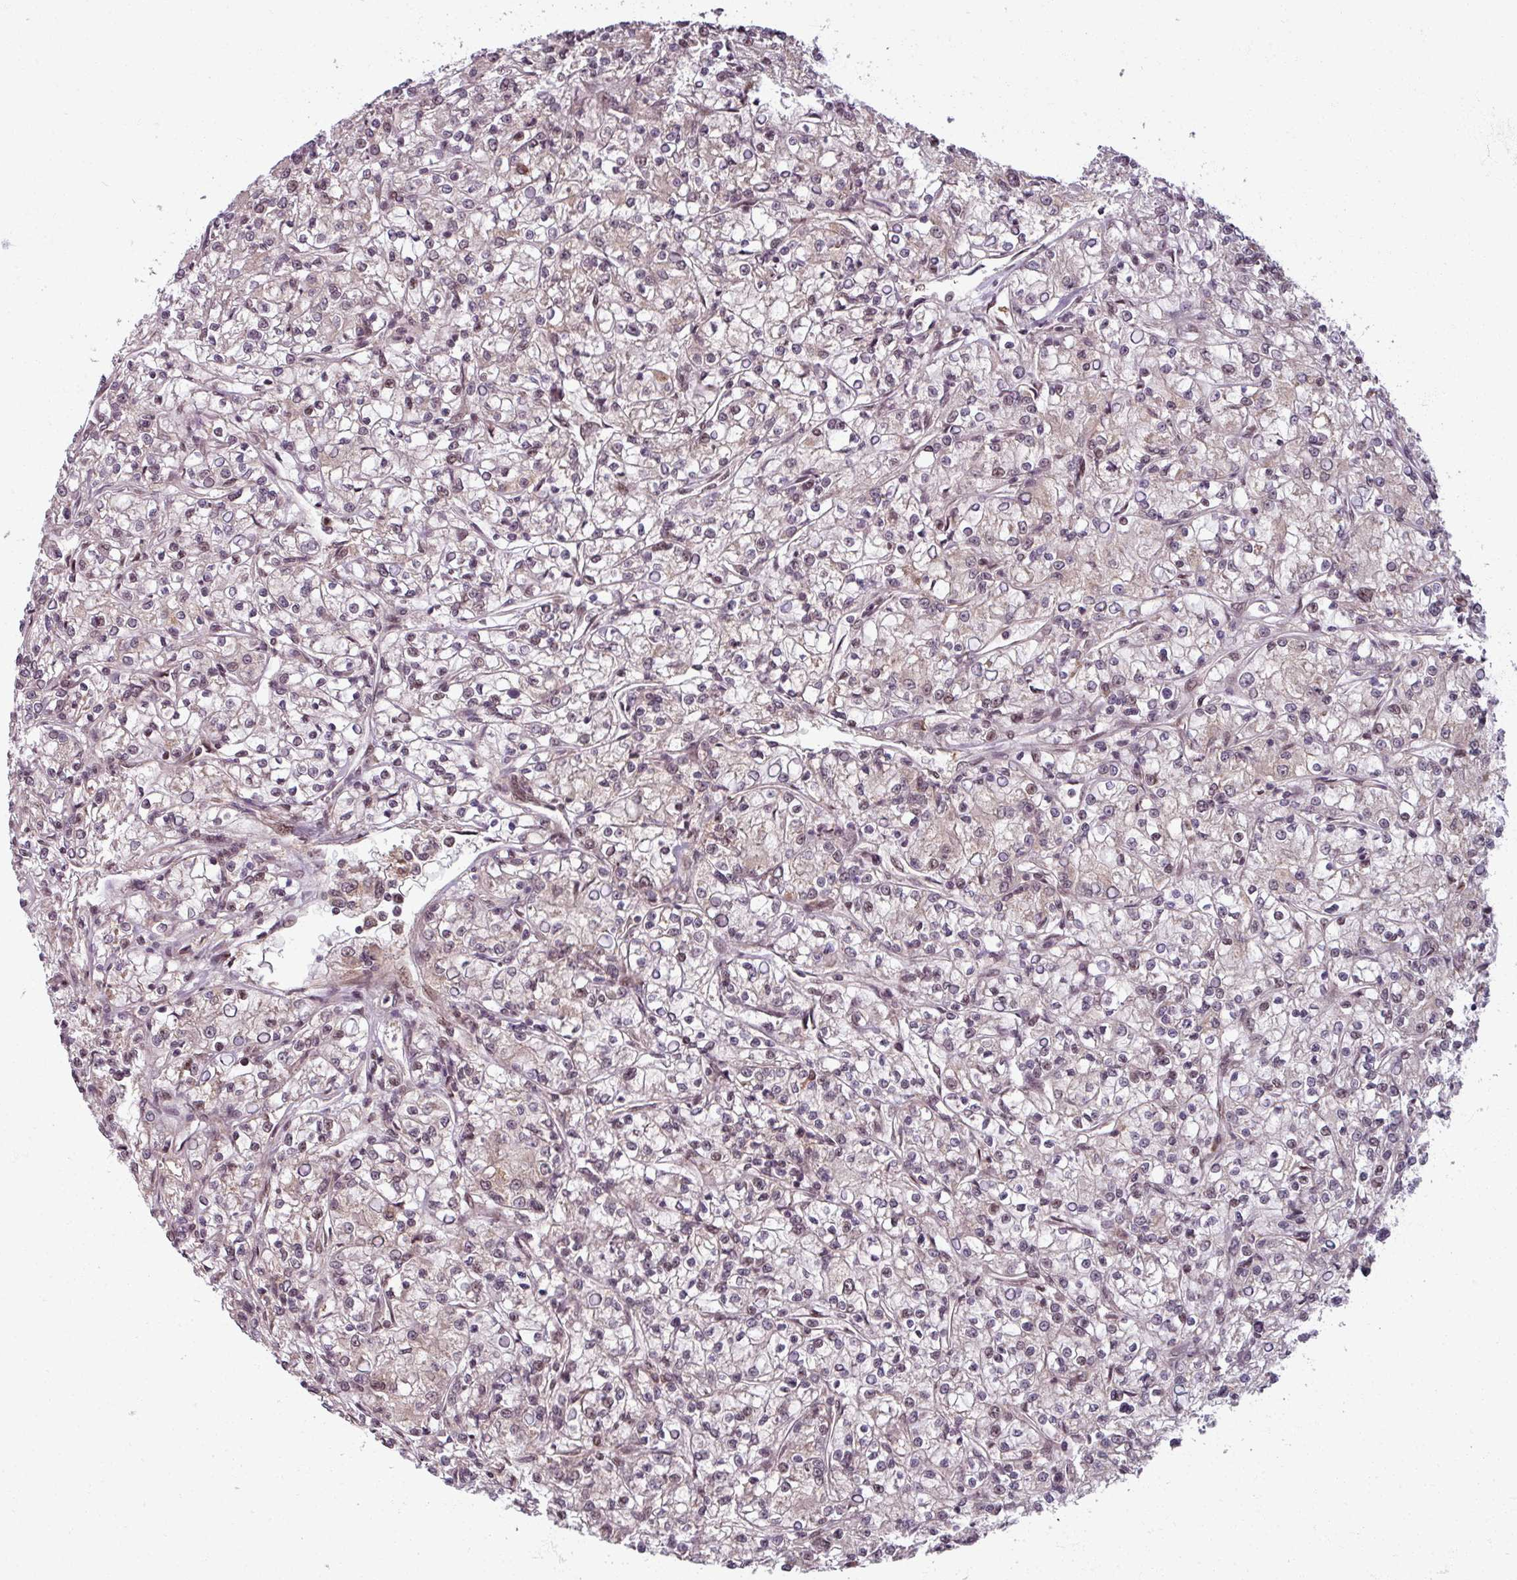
{"staining": {"intensity": "moderate", "quantity": "<25%", "location": "nuclear"}, "tissue": "renal cancer", "cell_type": "Tumor cells", "image_type": "cancer", "snomed": [{"axis": "morphology", "description": "Adenocarcinoma, NOS"}, {"axis": "topography", "description": "Kidney"}], "caption": "Immunohistochemistry staining of renal cancer, which shows low levels of moderate nuclear positivity in approximately <25% of tumor cells indicating moderate nuclear protein staining. The staining was performed using DAB (brown) for protein detection and nuclei were counterstained in hematoxylin (blue).", "gene": "SWI5", "patient": {"sex": "female", "age": 59}}